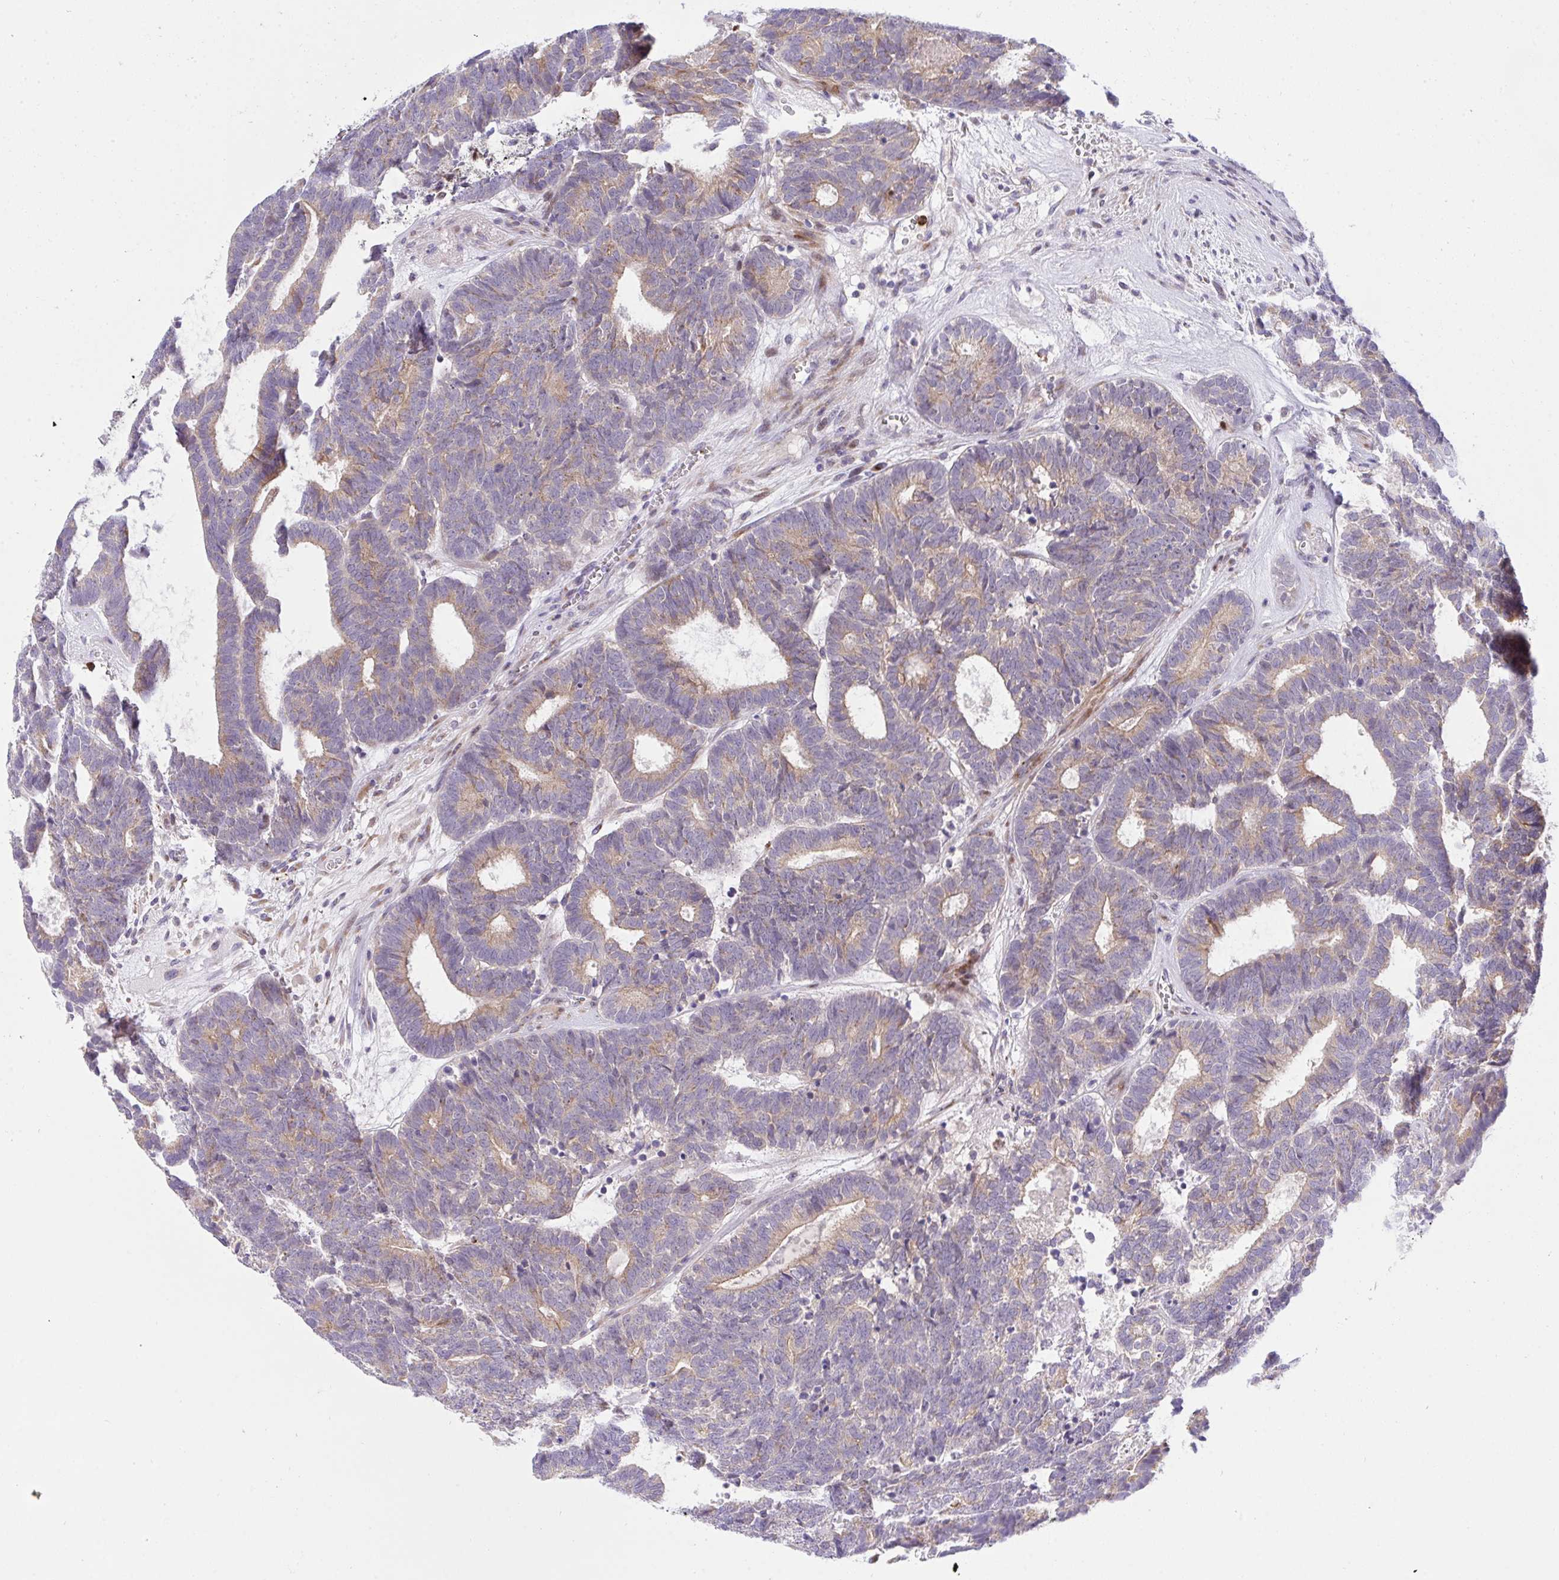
{"staining": {"intensity": "moderate", "quantity": ">75%", "location": "cytoplasmic/membranous"}, "tissue": "head and neck cancer", "cell_type": "Tumor cells", "image_type": "cancer", "snomed": [{"axis": "morphology", "description": "Adenocarcinoma, NOS"}, {"axis": "topography", "description": "Head-Neck"}], "caption": "Immunohistochemistry (DAB (3,3'-diaminobenzidine)) staining of head and neck cancer demonstrates moderate cytoplasmic/membranous protein positivity in approximately >75% of tumor cells. The protein is shown in brown color, while the nuclei are stained blue.", "gene": "ZNF554", "patient": {"sex": "female", "age": 81}}